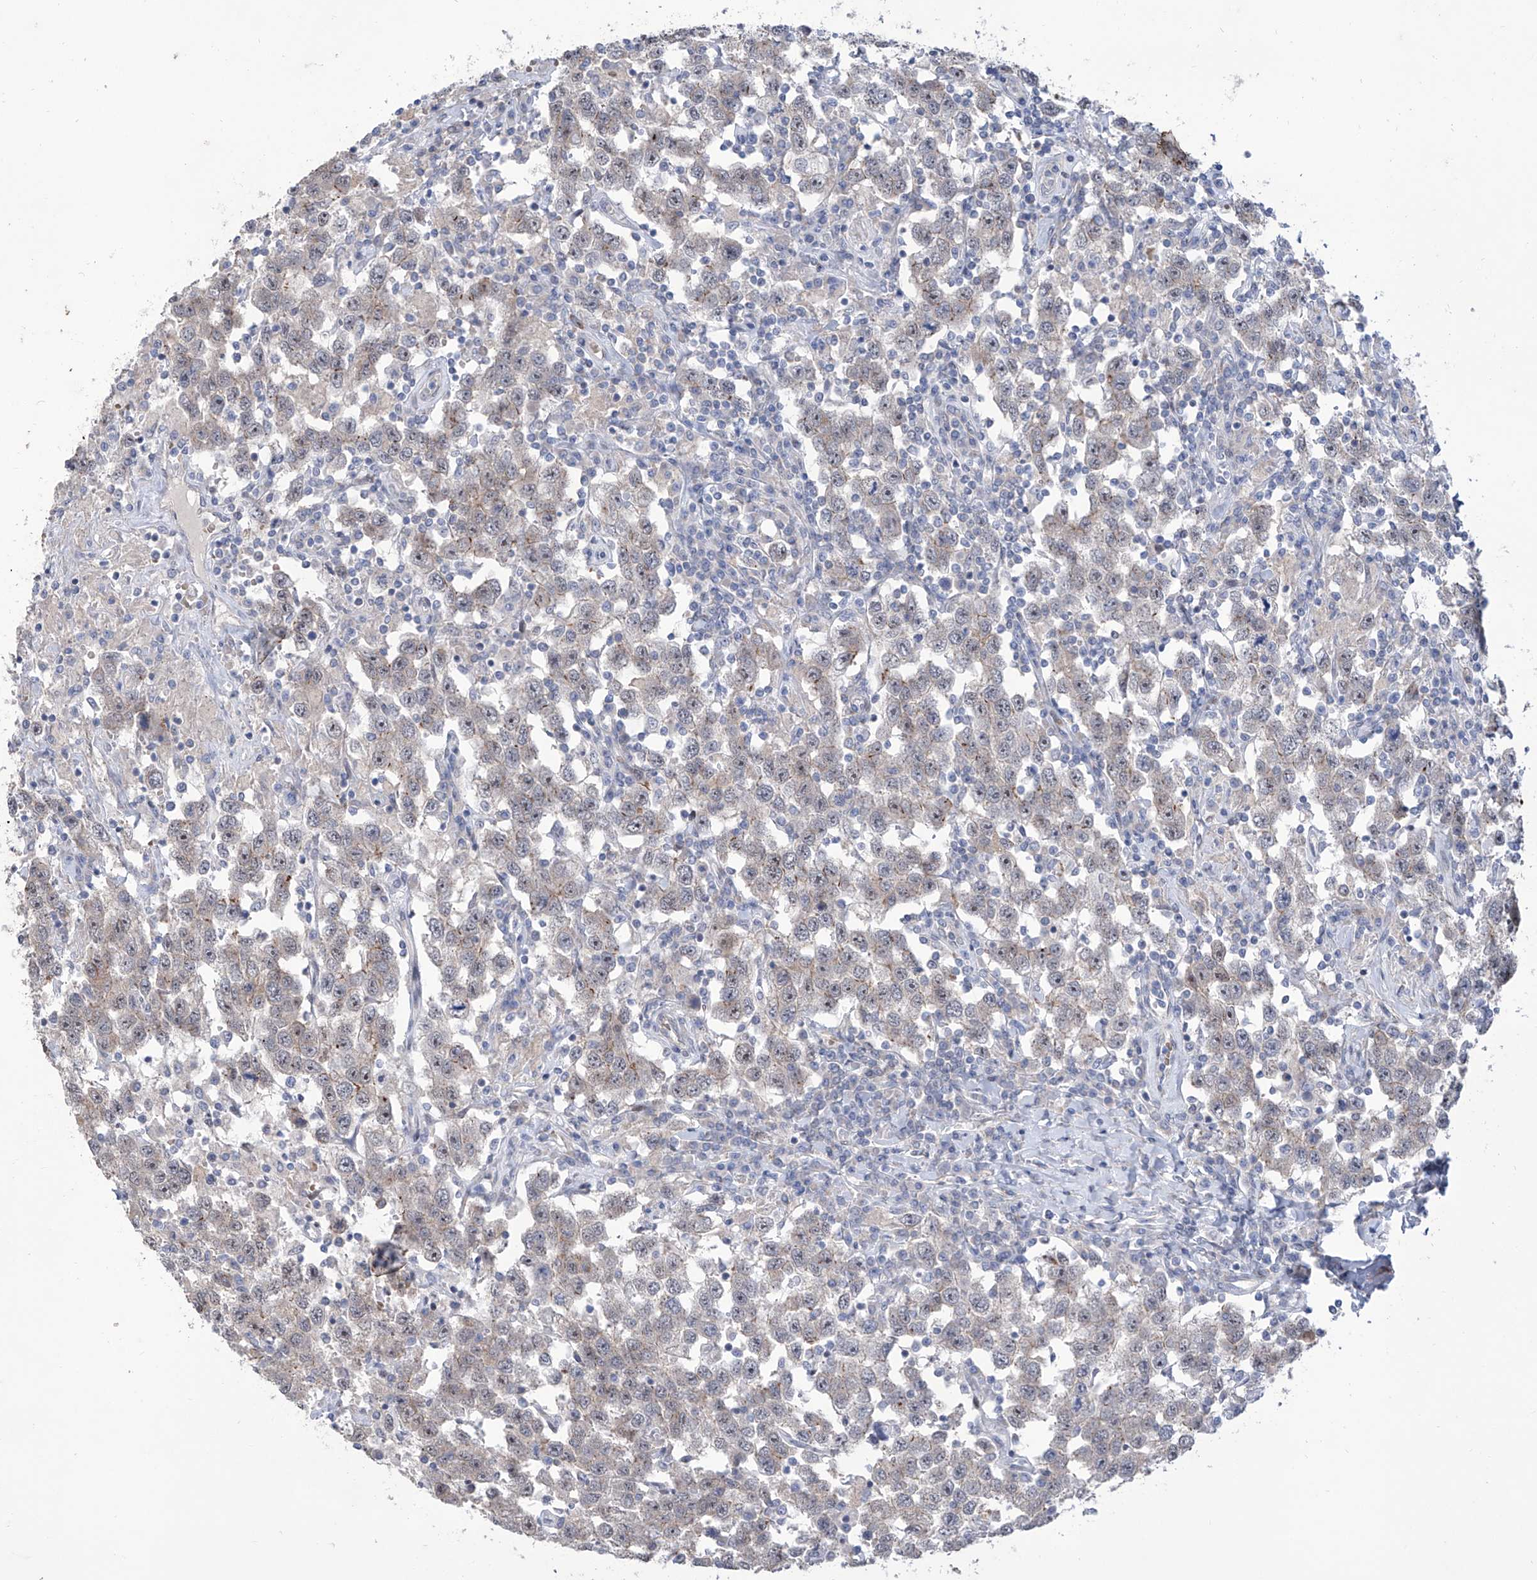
{"staining": {"intensity": "negative", "quantity": "none", "location": "none"}, "tissue": "testis cancer", "cell_type": "Tumor cells", "image_type": "cancer", "snomed": [{"axis": "morphology", "description": "Seminoma, NOS"}, {"axis": "topography", "description": "Testis"}], "caption": "Immunohistochemistry micrograph of human testis seminoma stained for a protein (brown), which reveals no staining in tumor cells.", "gene": "LRRC1", "patient": {"sex": "male", "age": 41}}